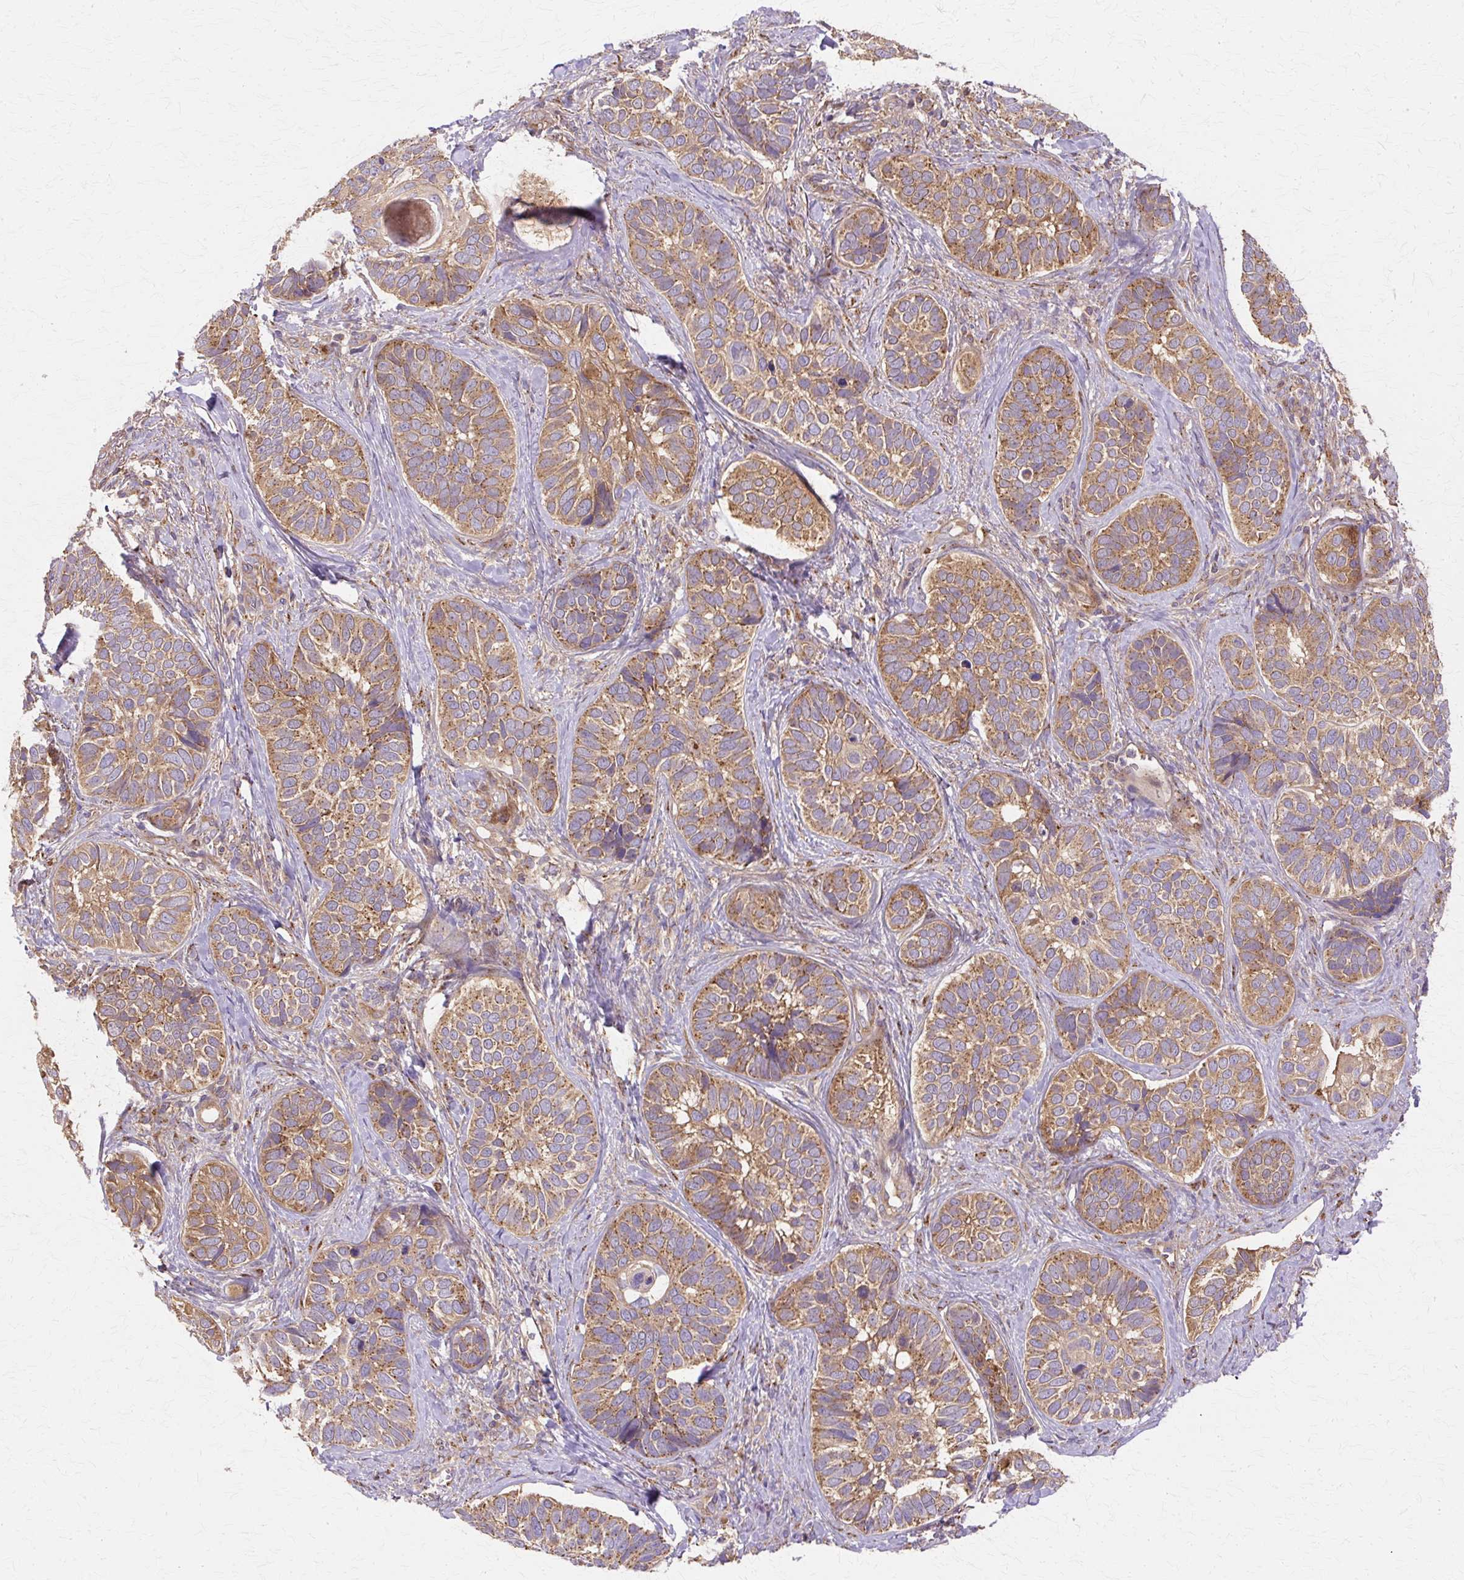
{"staining": {"intensity": "moderate", "quantity": ">75%", "location": "cytoplasmic/membranous"}, "tissue": "skin cancer", "cell_type": "Tumor cells", "image_type": "cancer", "snomed": [{"axis": "morphology", "description": "Basal cell carcinoma"}, {"axis": "topography", "description": "Skin"}], "caption": "A brown stain shows moderate cytoplasmic/membranous staining of a protein in human skin cancer tumor cells. (IHC, brightfield microscopy, high magnification).", "gene": "COPB1", "patient": {"sex": "male", "age": 62}}